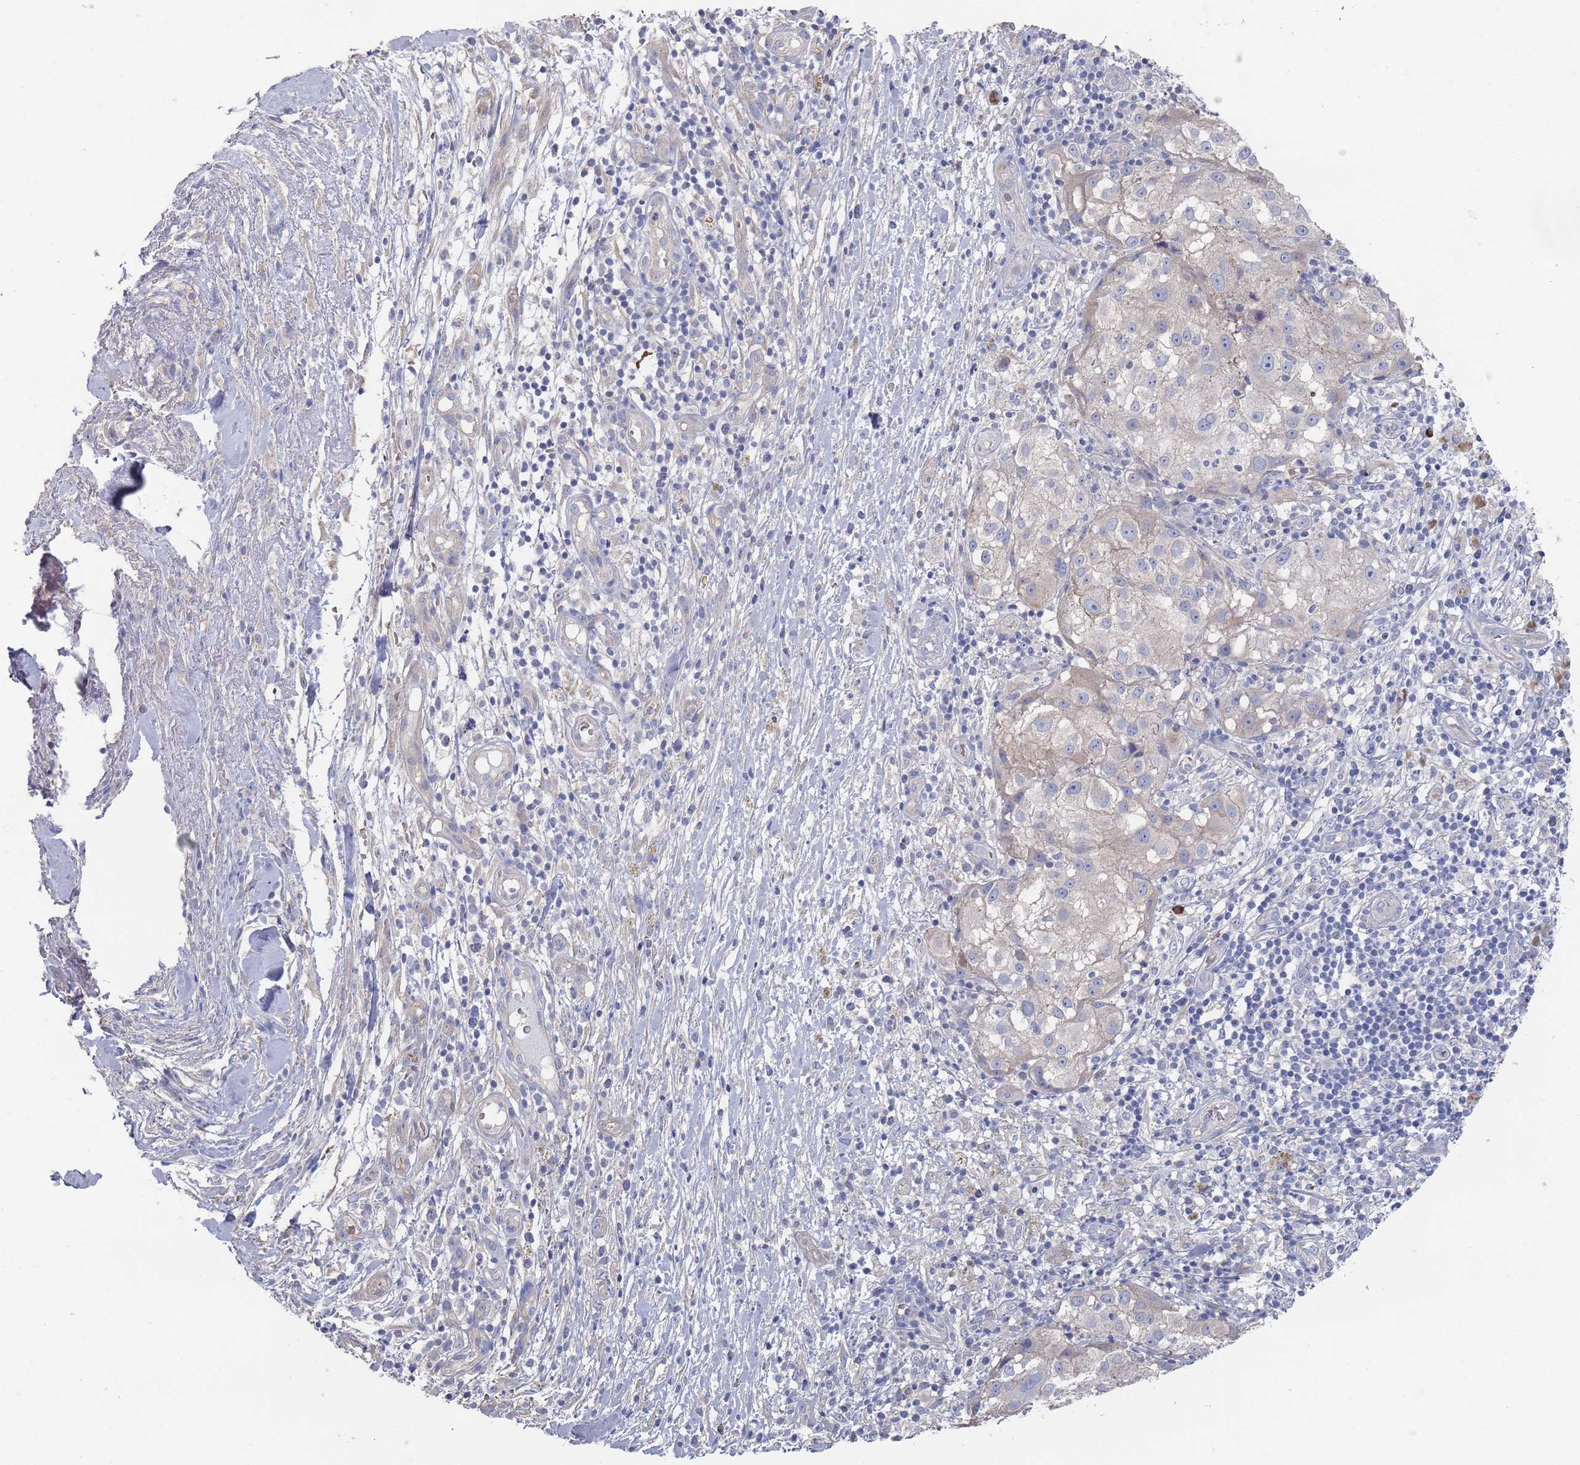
{"staining": {"intensity": "negative", "quantity": "none", "location": "none"}, "tissue": "melanoma", "cell_type": "Tumor cells", "image_type": "cancer", "snomed": [{"axis": "morphology", "description": "Normal morphology"}, {"axis": "morphology", "description": "Malignant melanoma, NOS"}, {"axis": "topography", "description": "Skin"}], "caption": "This micrograph is of melanoma stained with immunohistochemistry to label a protein in brown with the nuclei are counter-stained blue. There is no positivity in tumor cells.", "gene": "TMCO3", "patient": {"sex": "female", "age": 72}}